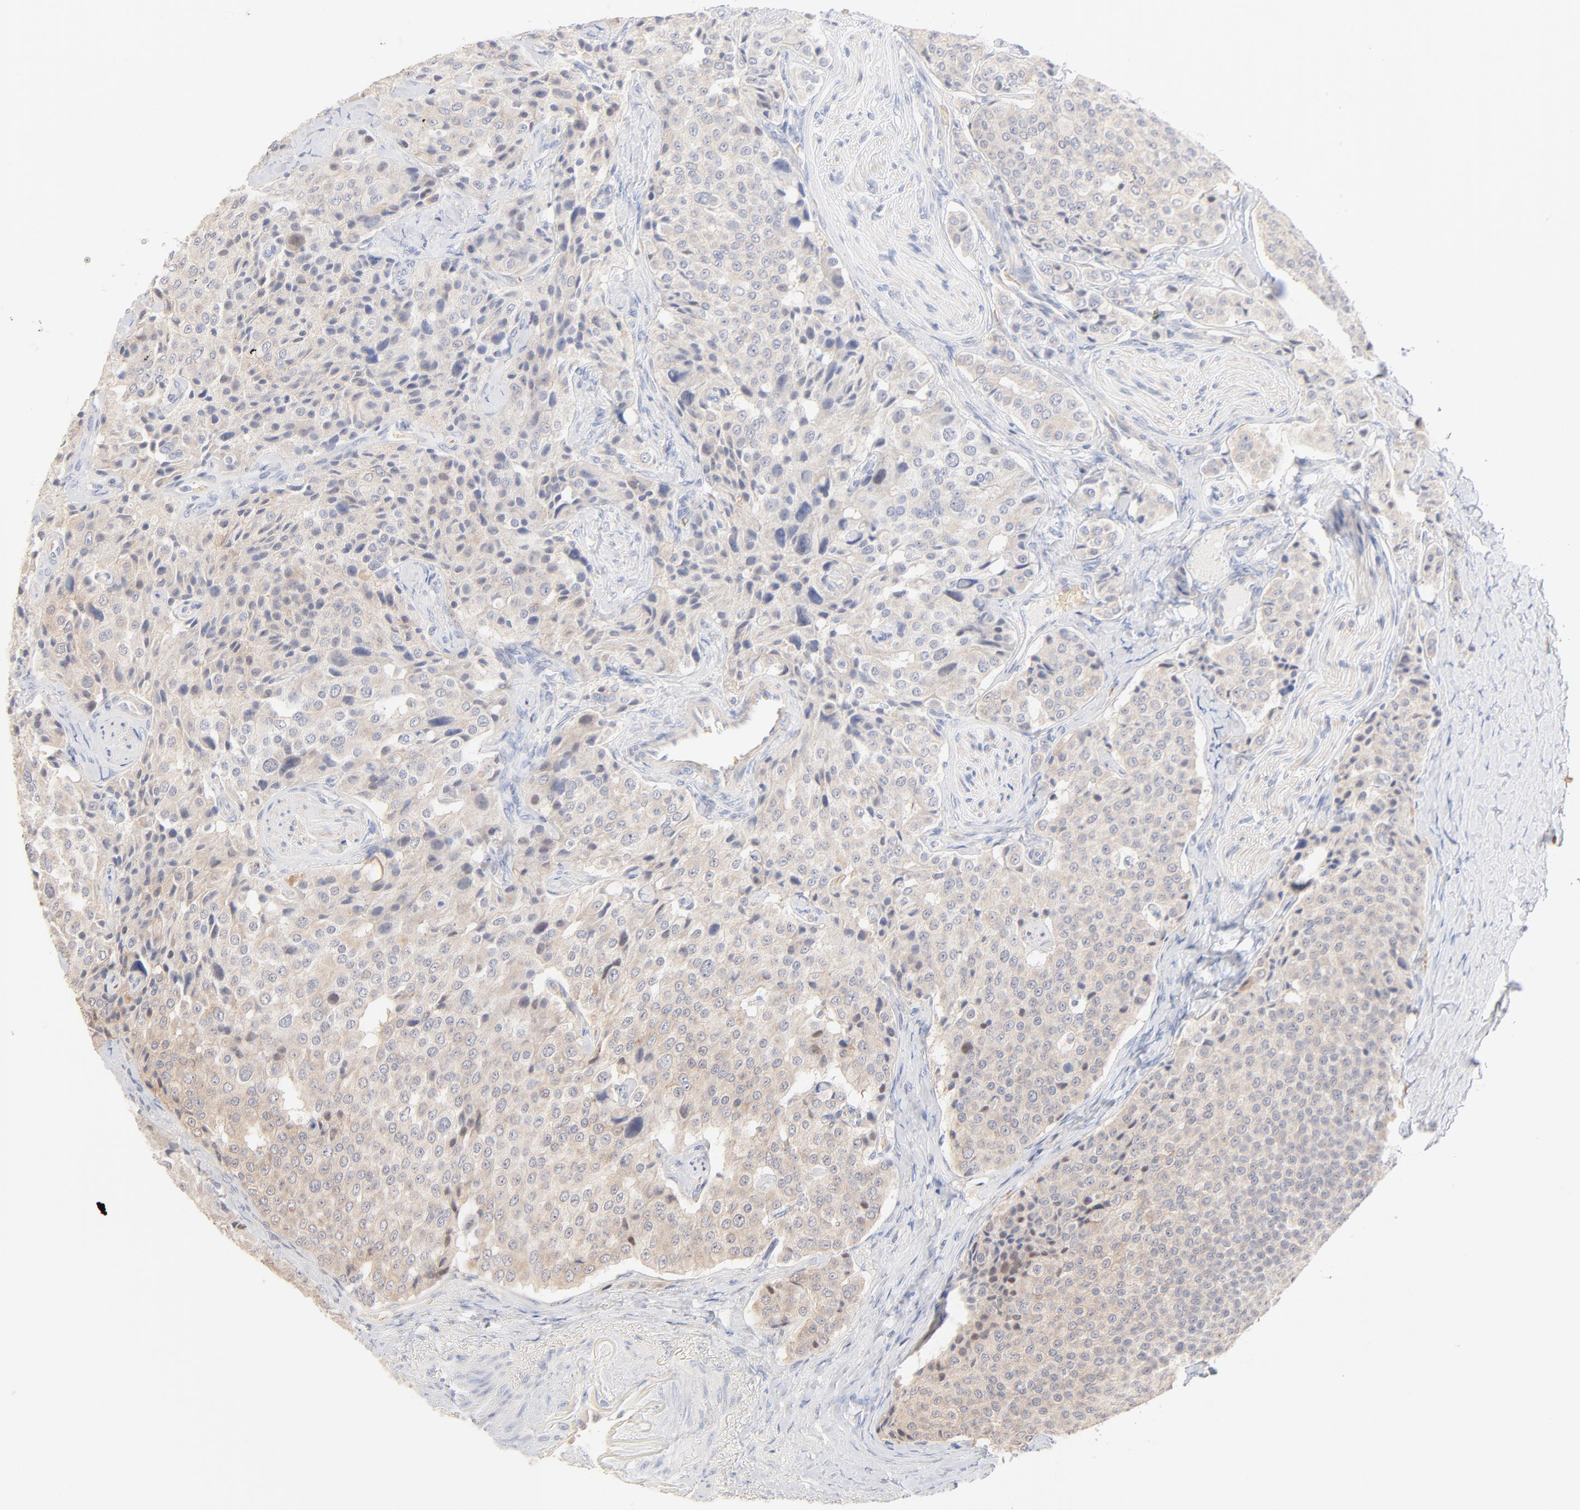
{"staining": {"intensity": "weak", "quantity": ">75%", "location": "cytoplasmic/membranous"}, "tissue": "carcinoid", "cell_type": "Tumor cells", "image_type": "cancer", "snomed": [{"axis": "morphology", "description": "Carcinoid, malignant, NOS"}, {"axis": "topography", "description": "Colon"}], "caption": "Immunohistochemistry (IHC) histopathology image of human malignant carcinoid stained for a protein (brown), which exhibits low levels of weak cytoplasmic/membranous staining in about >75% of tumor cells.", "gene": "SPTB", "patient": {"sex": "female", "age": 61}}